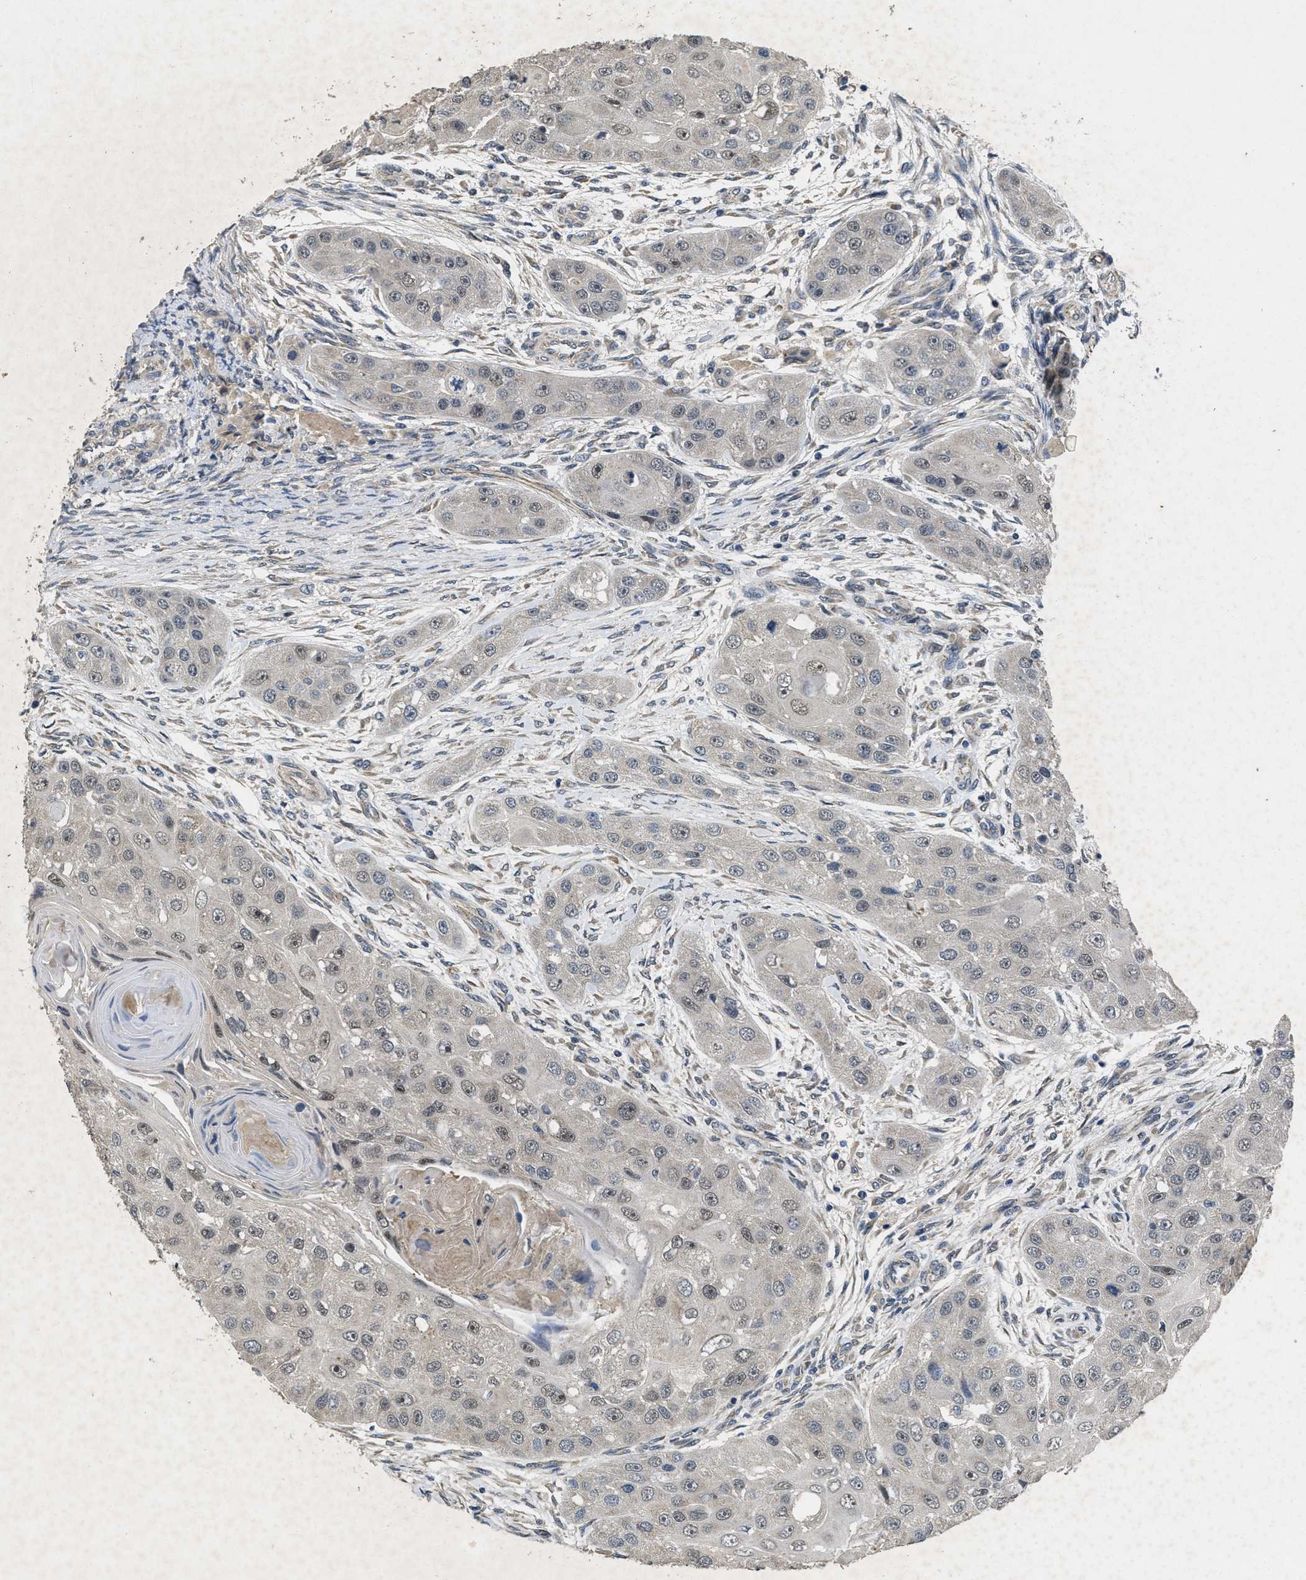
{"staining": {"intensity": "moderate", "quantity": "<25%", "location": "nuclear"}, "tissue": "head and neck cancer", "cell_type": "Tumor cells", "image_type": "cancer", "snomed": [{"axis": "morphology", "description": "Normal tissue, NOS"}, {"axis": "morphology", "description": "Squamous cell carcinoma, NOS"}, {"axis": "topography", "description": "Skeletal muscle"}, {"axis": "topography", "description": "Head-Neck"}], "caption": "This is a micrograph of IHC staining of head and neck cancer, which shows moderate staining in the nuclear of tumor cells.", "gene": "PAPOLG", "patient": {"sex": "male", "age": 51}}